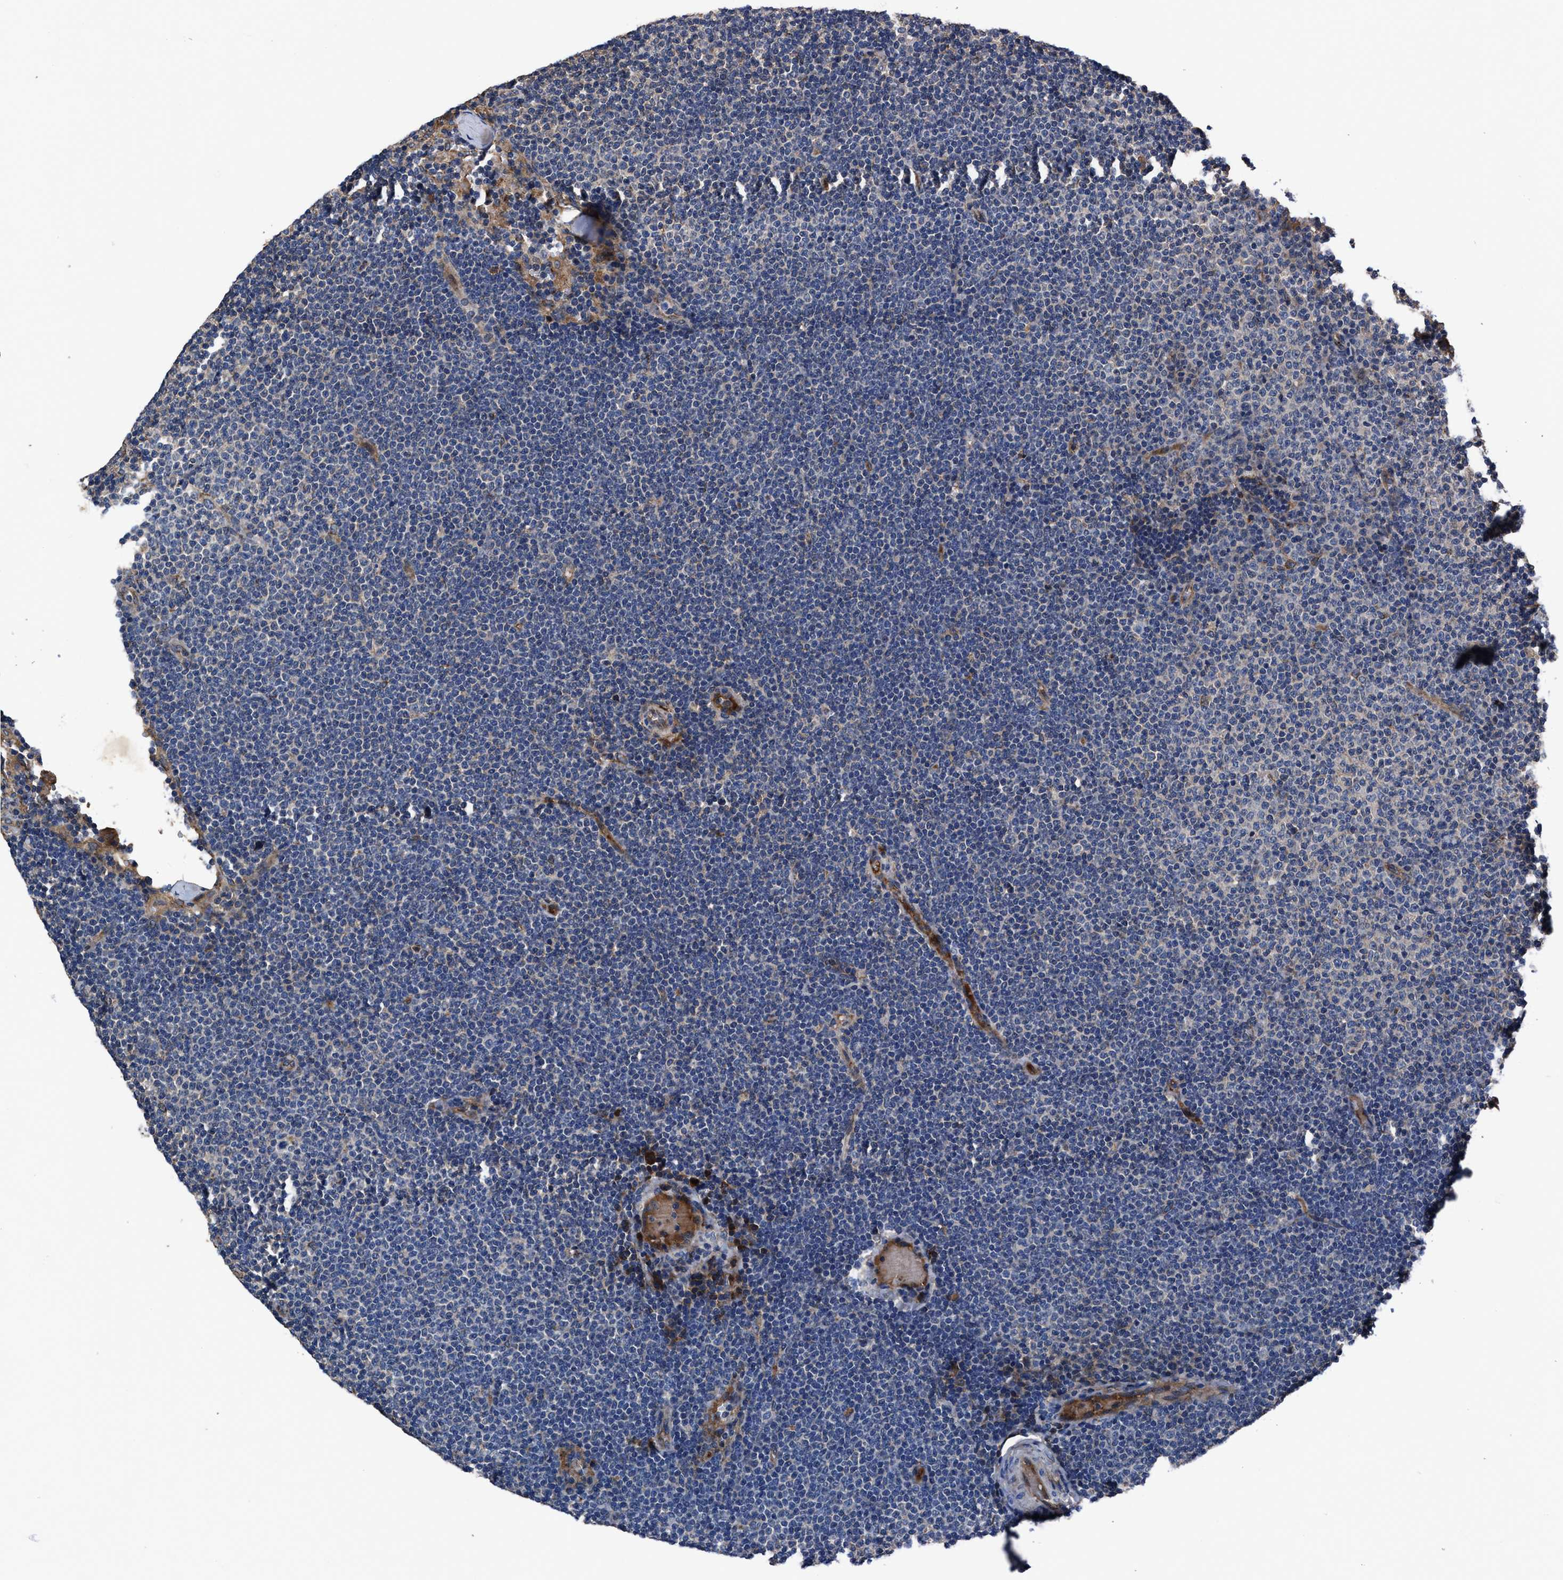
{"staining": {"intensity": "negative", "quantity": "none", "location": "none"}, "tissue": "lymphoma", "cell_type": "Tumor cells", "image_type": "cancer", "snomed": [{"axis": "morphology", "description": "Malignant lymphoma, non-Hodgkin's type, Low grade"}, {"axis": "topography", "description": "Lymph node"}], "caption": "This is an immunohistochemistry (IHC) photomicrograph of human lymphoma. There is no staining in tumor cells.", "gene": "IDNK", "patient": {"sex": "female", "age": 53}}